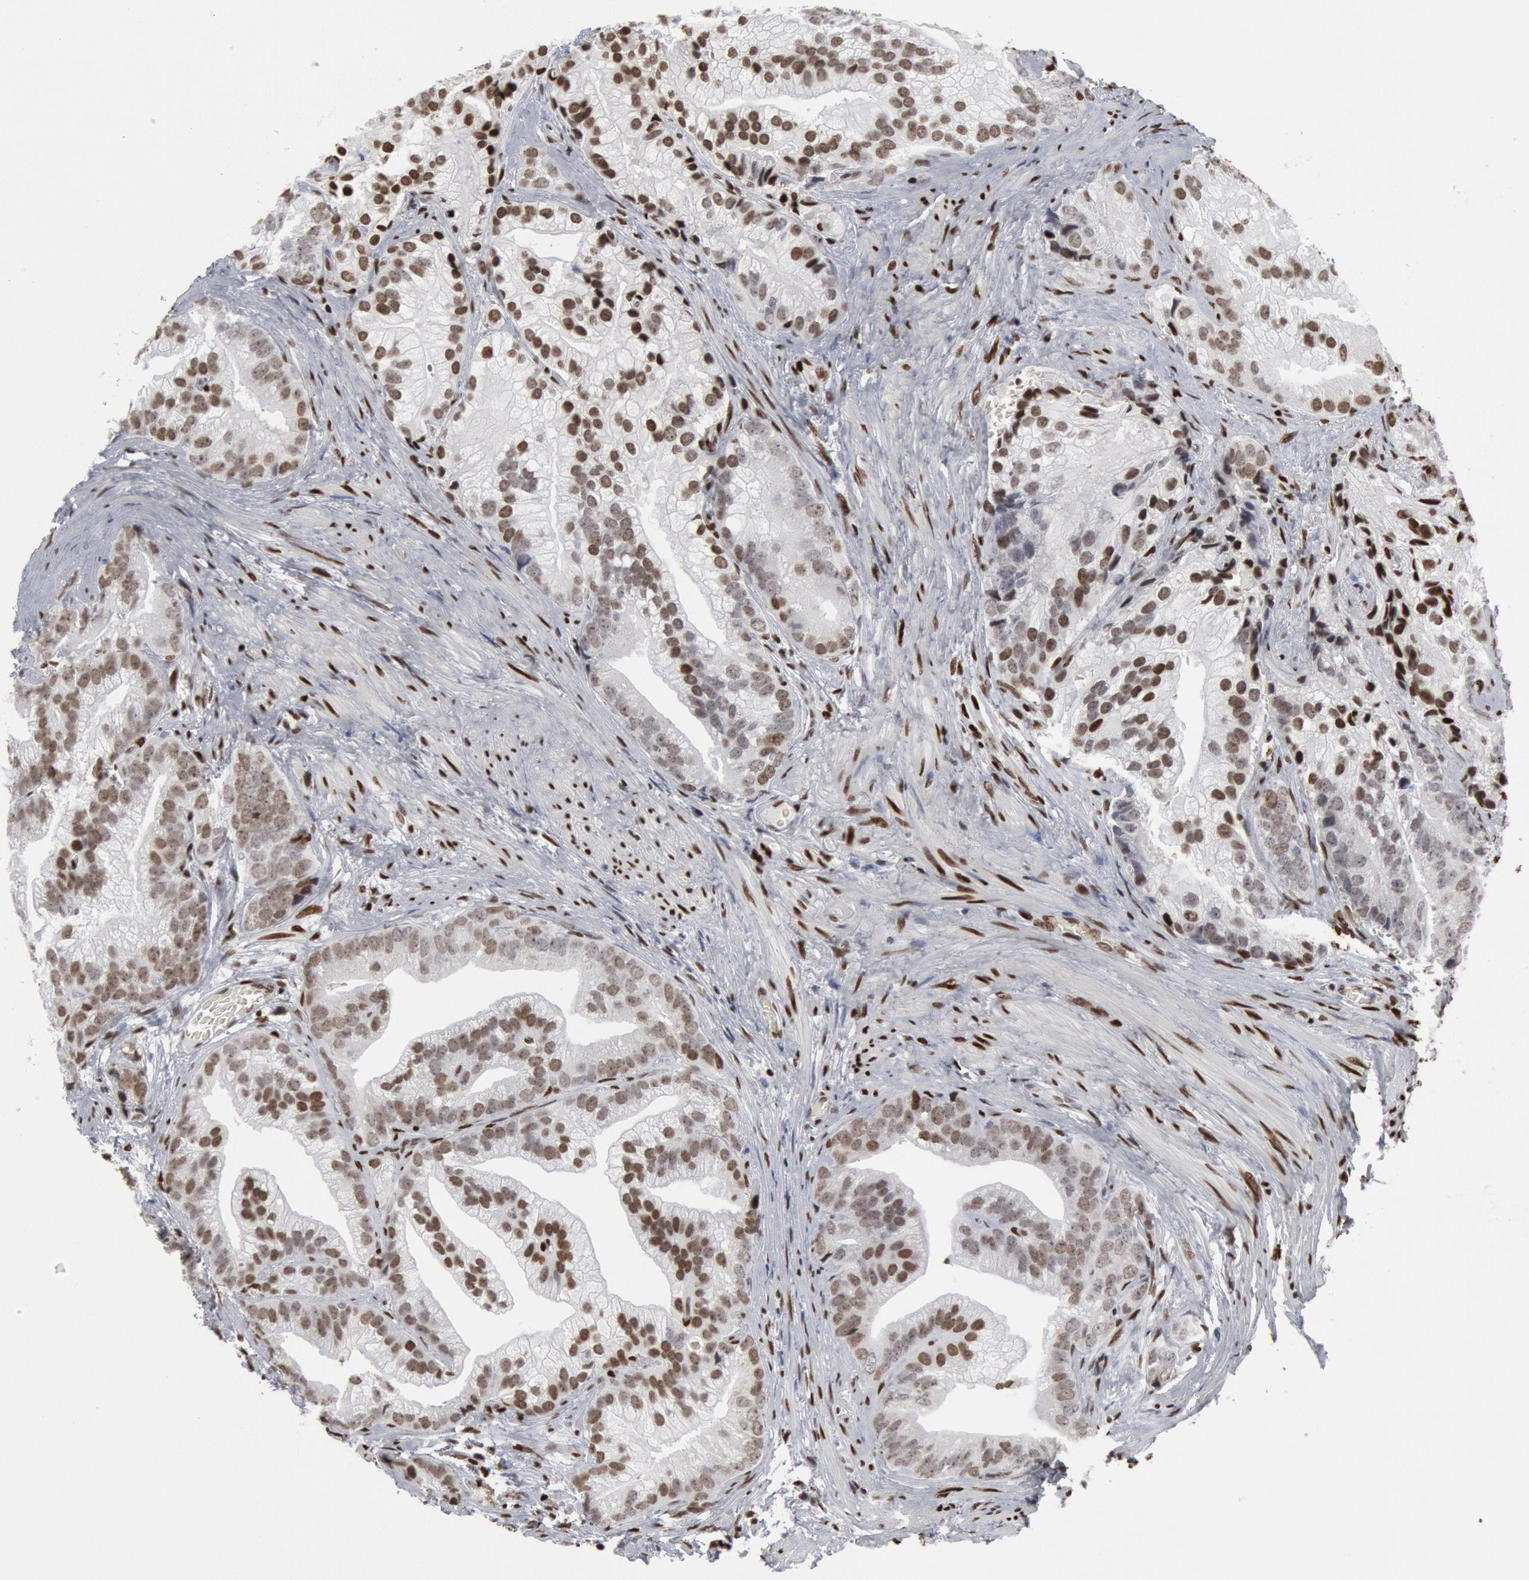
{"staining": {"intensity": "weak", "quantity": ">75%", "location": "nuclear"}, "tissue": "prostate cancer", "cell_type": "Tumor cells", "image_type": "cancer", "snomed": [{"axis": "morphology", "description": "Adenocarcinoma, Low grade"}, {"axis": "topography", "description": "Prostate"}], "caption": "IHC micrograph of prostate cancer stained for a protein (brown), which shows low levels of weak nuclear staining in about >75% of tumor cells.", "gene": "MECP2", "patient": {"sex": "male", "age": 71}}